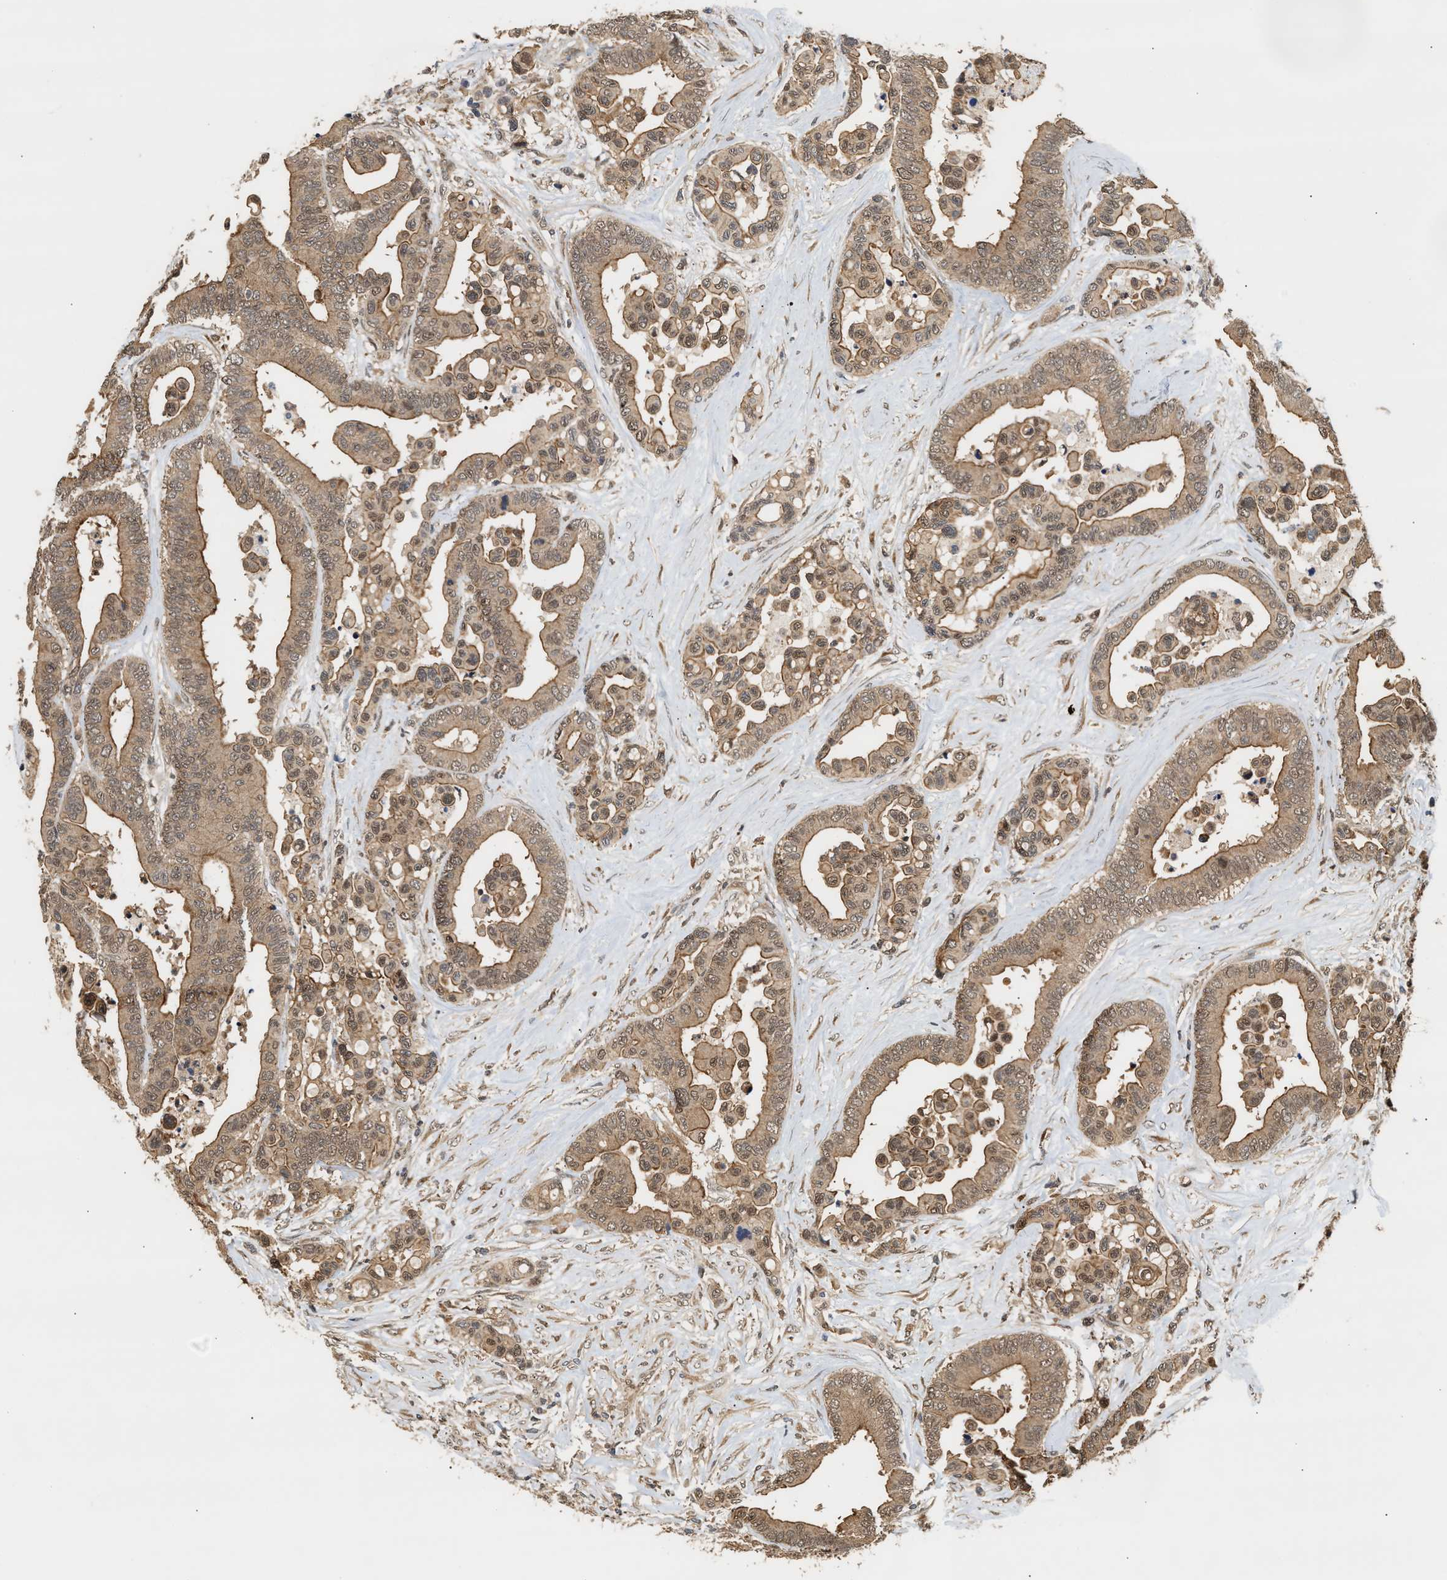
{"staining": {"intensity": "strong", "quantity": ">75%", "location": "cytoplasmic/membranous,nuclear"}, "tissue": "colorectal cancer", "cell_type": "Tumor cells", "image_type": "cancer", "snomed": [{"axis": "morphology", "description": "Normal tissue, NOS"}, {"axis": "morphology", "description": "Adenocarcinoma, NOS"}, {"axis": "topography", "description": "Colon"}], "caption": "High-magnification brightfield microscopy of colorectal cancer stained with DAB (brown) and counterstained with hematoxylin (blue). tumor cells exhibit strong cytoplasmic/membranous and nuclear staining is appreciated in about>75% of cells. The staining is performed using DAB brown chromogen to label protein expression. The nuclei are counter-stained blue using hematoxylin.", "gene": "ABHD5", "patient": {"sex": "male", "age": 82}}